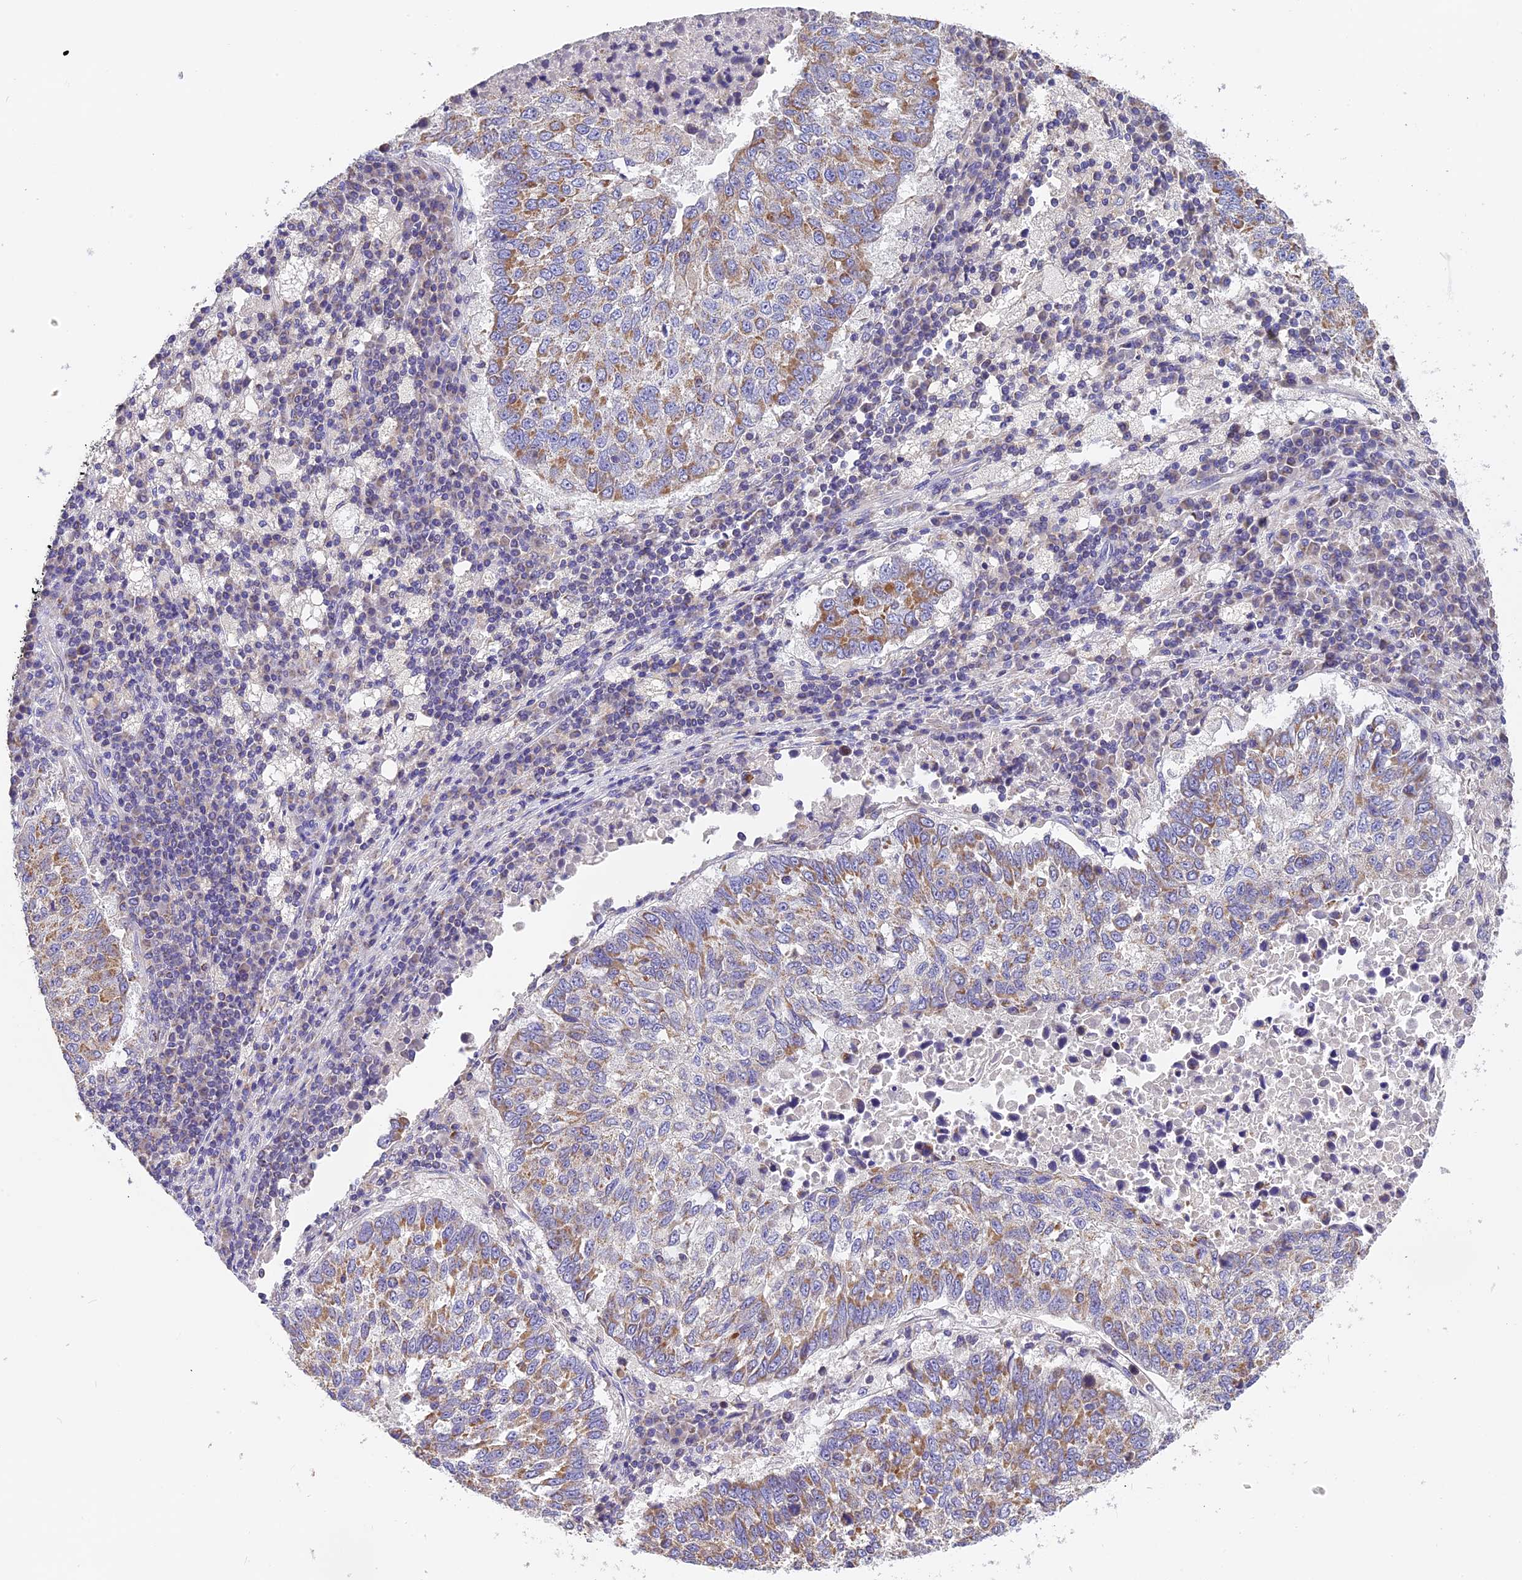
{"staining": {"intensity": "moderate", "quantity": "25%-75%", "location": "cytoplasmic/membranous"}, "tissue": "lung cancer", "cell_type": "Tumor cells", "image_type": "cancer", "snomed": [{"axis": "morphology", "description": "Squamous cell carcinoma, NOS"}, {"axis": "topography", "description": "Lung"}], "caption": "Squamous cell carcinoma (lung) stained for a protein (brown) reveals moderate cytoplasmic/membranous positive expression in about 25%-75% of tumor cells.", "gene": "MGME1", "patient": {"sex": "male", "age": 73}}